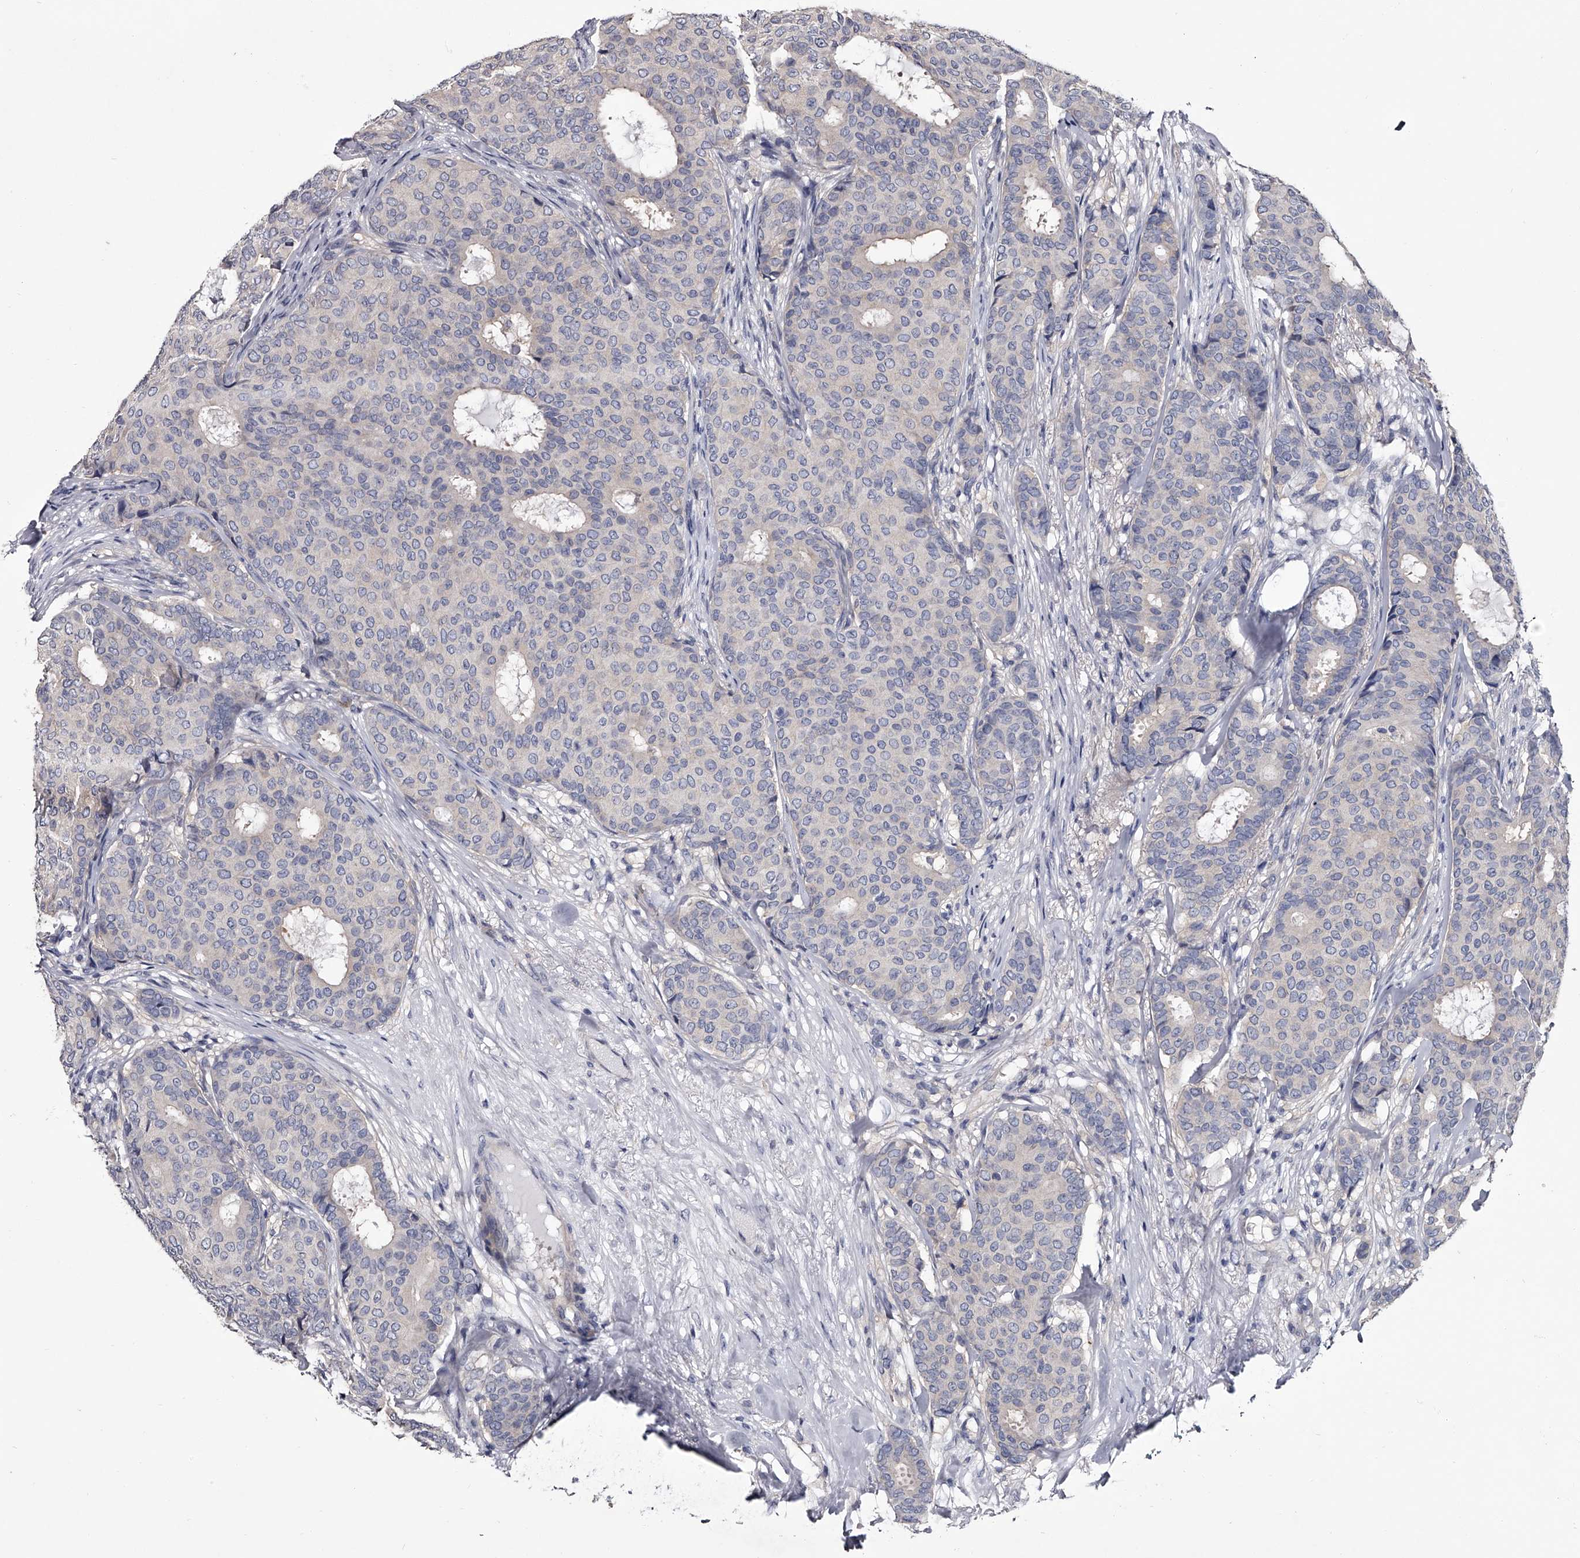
{"staining": {"intensity": "weak", "quantity": "<25%", "location": "cytoplasmic/membranous"}, "tissue": "breast cancer", "cell_type": "Tumor cells", "image_type": "cancer", "snomed": [{"axis": "morphology", "description": "Duct carcinoma"}, {"axis": "topography", "description": "Breast"}], "caption": "High magnification brightfield microscopy of invasive ductal carcinoma (breast) stained with DAB (3,3'-diaminobenzidine) (brown) and counterstained with hematoxylin (blue): tumor cells show no significant expression. (DAB (3,3'-diaminobenzidine) IHC with hematoxylin counter stain).", "gene": "GAPVD1", "patient": {"sex": "female", "age": 75}}